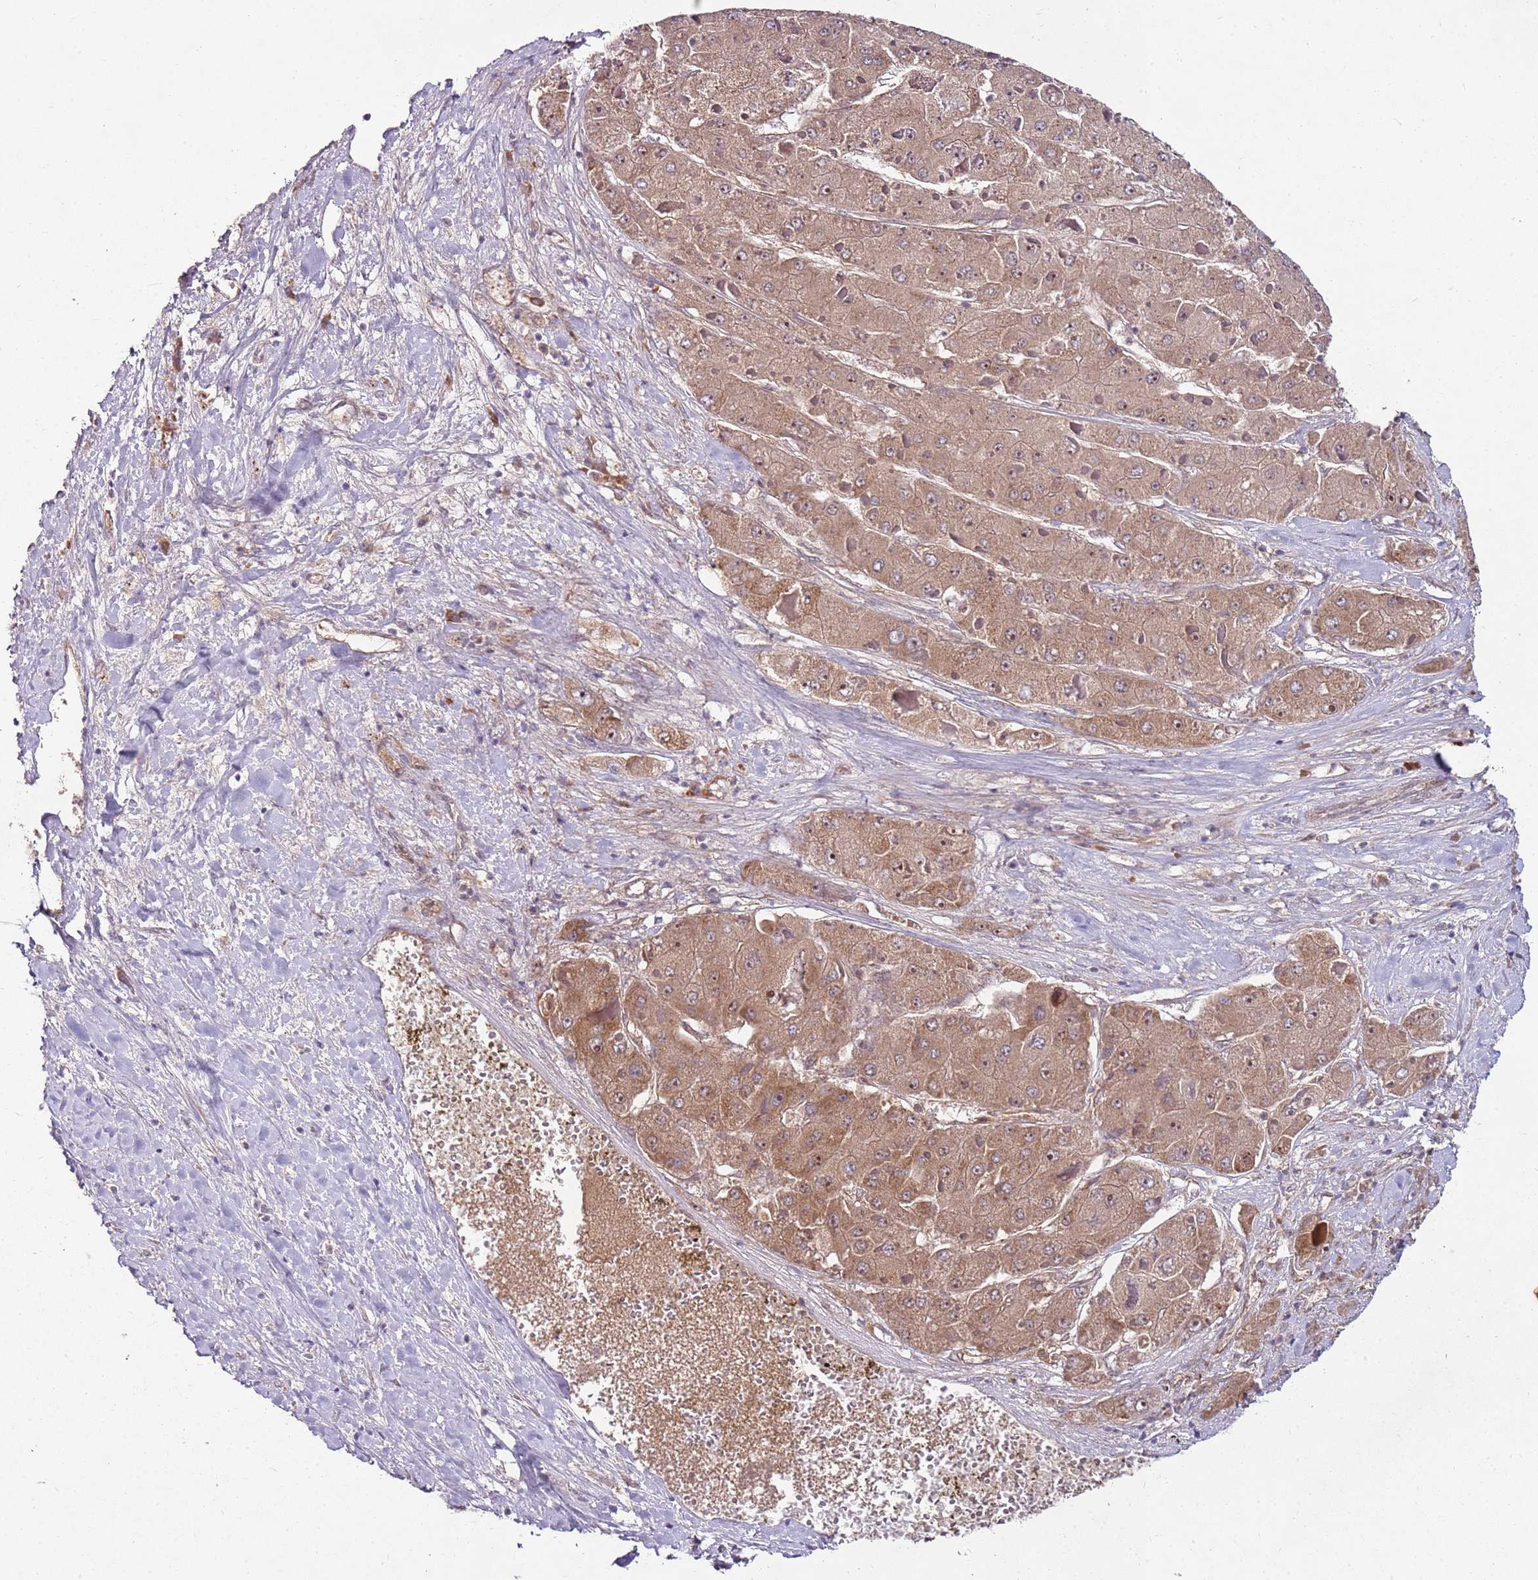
{"staining": {"intensity": "moderate", "quantity": ">75%", "location": "cytoplasmic/membranous,nuclear"}, "tissue": "liver cancer", "cell_type": "Tumor cells", "image_type": "cancer", "snomed": [{"axis": "morphology", "description": "Carcinoma, Hepatocellular, NOS"}, {"axis": "topography", "description": "Liver"}], "caption": "Protein positivity by IHC reveals moderate cytoplasmic/membranous and nuclear expression in approximately >75% of tumor cells in liver cancer (hepatocellular carcinoma).", "gene": "FBXL22", "patient": {"sex": "female", "age": 73}}